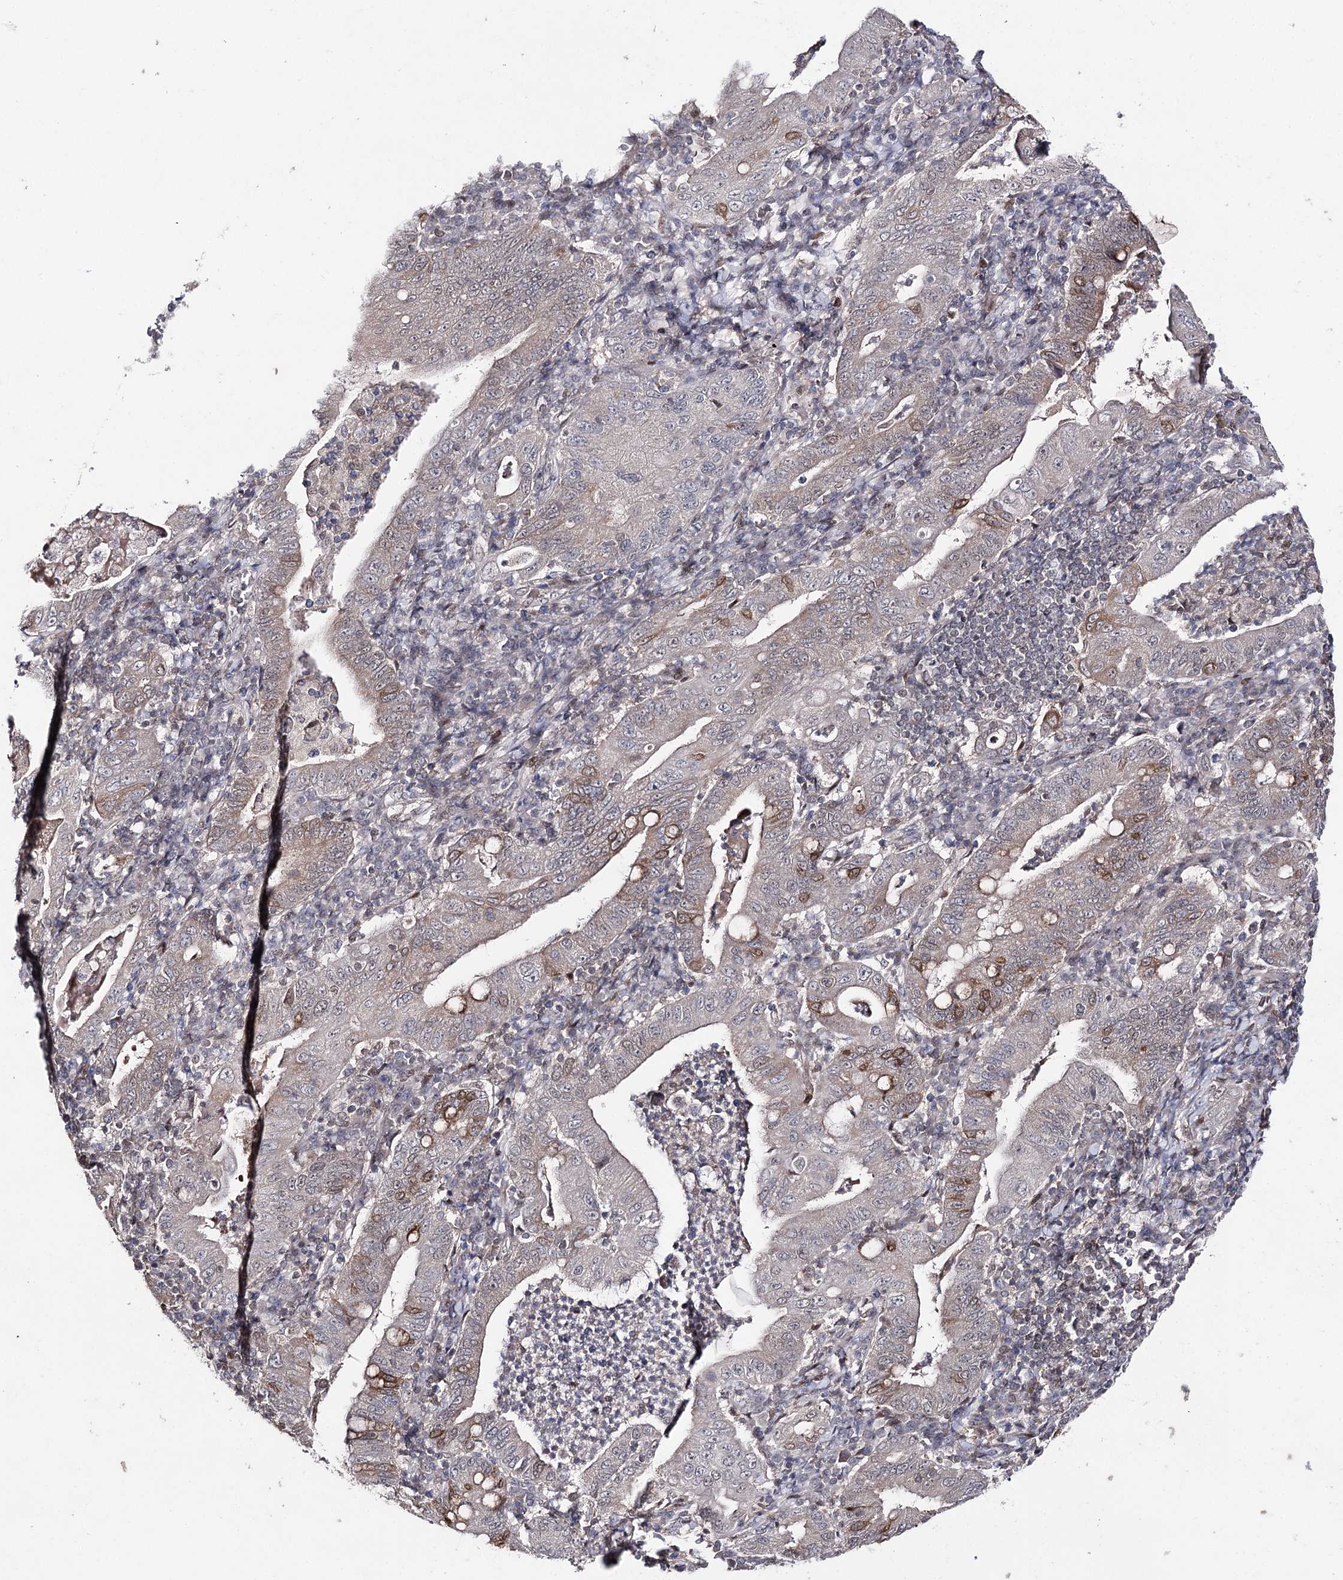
{"staining": {"intensity": "moderate", "quantity": "<25%", "location": "cytoplasmic/membranous"}, "tissue": "stomach cancer", "cell_type": "Tumor cells", "image_type": "cancer", "snomed": [{"axis": "morphology", "description": "Normal tissue, NOS"}, {"axis": "morphology", "description": "Adenocarcinoma, NOS"}, {"axis": "topography", "description": "Esophagus"}, {"axis": "topography", "description": "Stomach, upper"}, {"axis": "topography", "description": "Peripheral nerve tissue"}], "caption": "DAB immunohistochemical staining of human stomach cancer (adenocarcinoma) shows moderate cytoplasmic/membranous protein expression in approximately <25% of tumor cells.", "gene": "HSD11B2", "patient": {"sex": "male", "age": 62}}